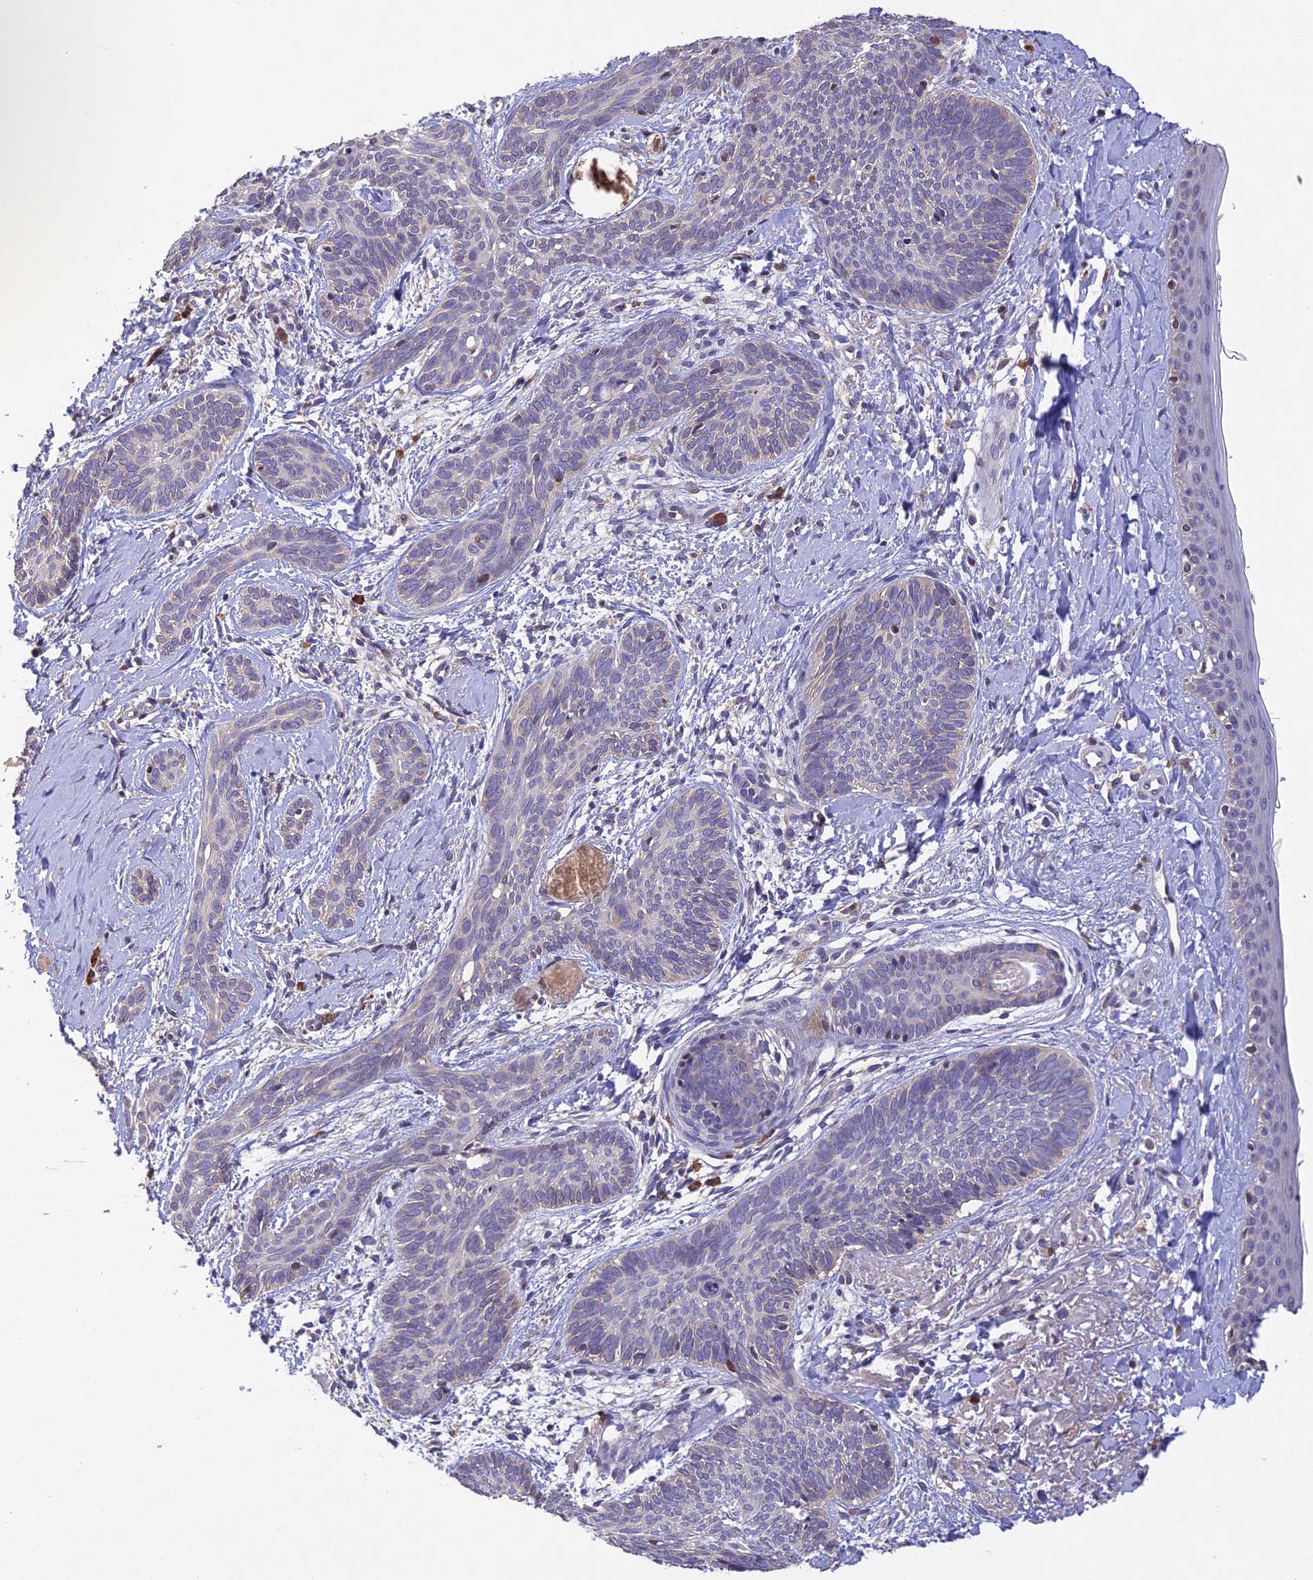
{"staining": {"intensity": "negative", "quantity": "none", "location": "none"}, "tissue": "skin cancer", "cell_type": "Tumor cells", "image_type": "cancer", "snomed": [{"axis": "morphology", "description": "Basal cell carcinoma"}, {"axis": "topography", "description": "Skin"}], "caption": "This photomicrograph is of skin cancer stained with immunohistochemistry to label a protein in brown with the nuclei are counter-stained blue. There is no staining in tumor cells.", "gene": "DENND5B", "patient": {"sex": "female", "age": 81}}